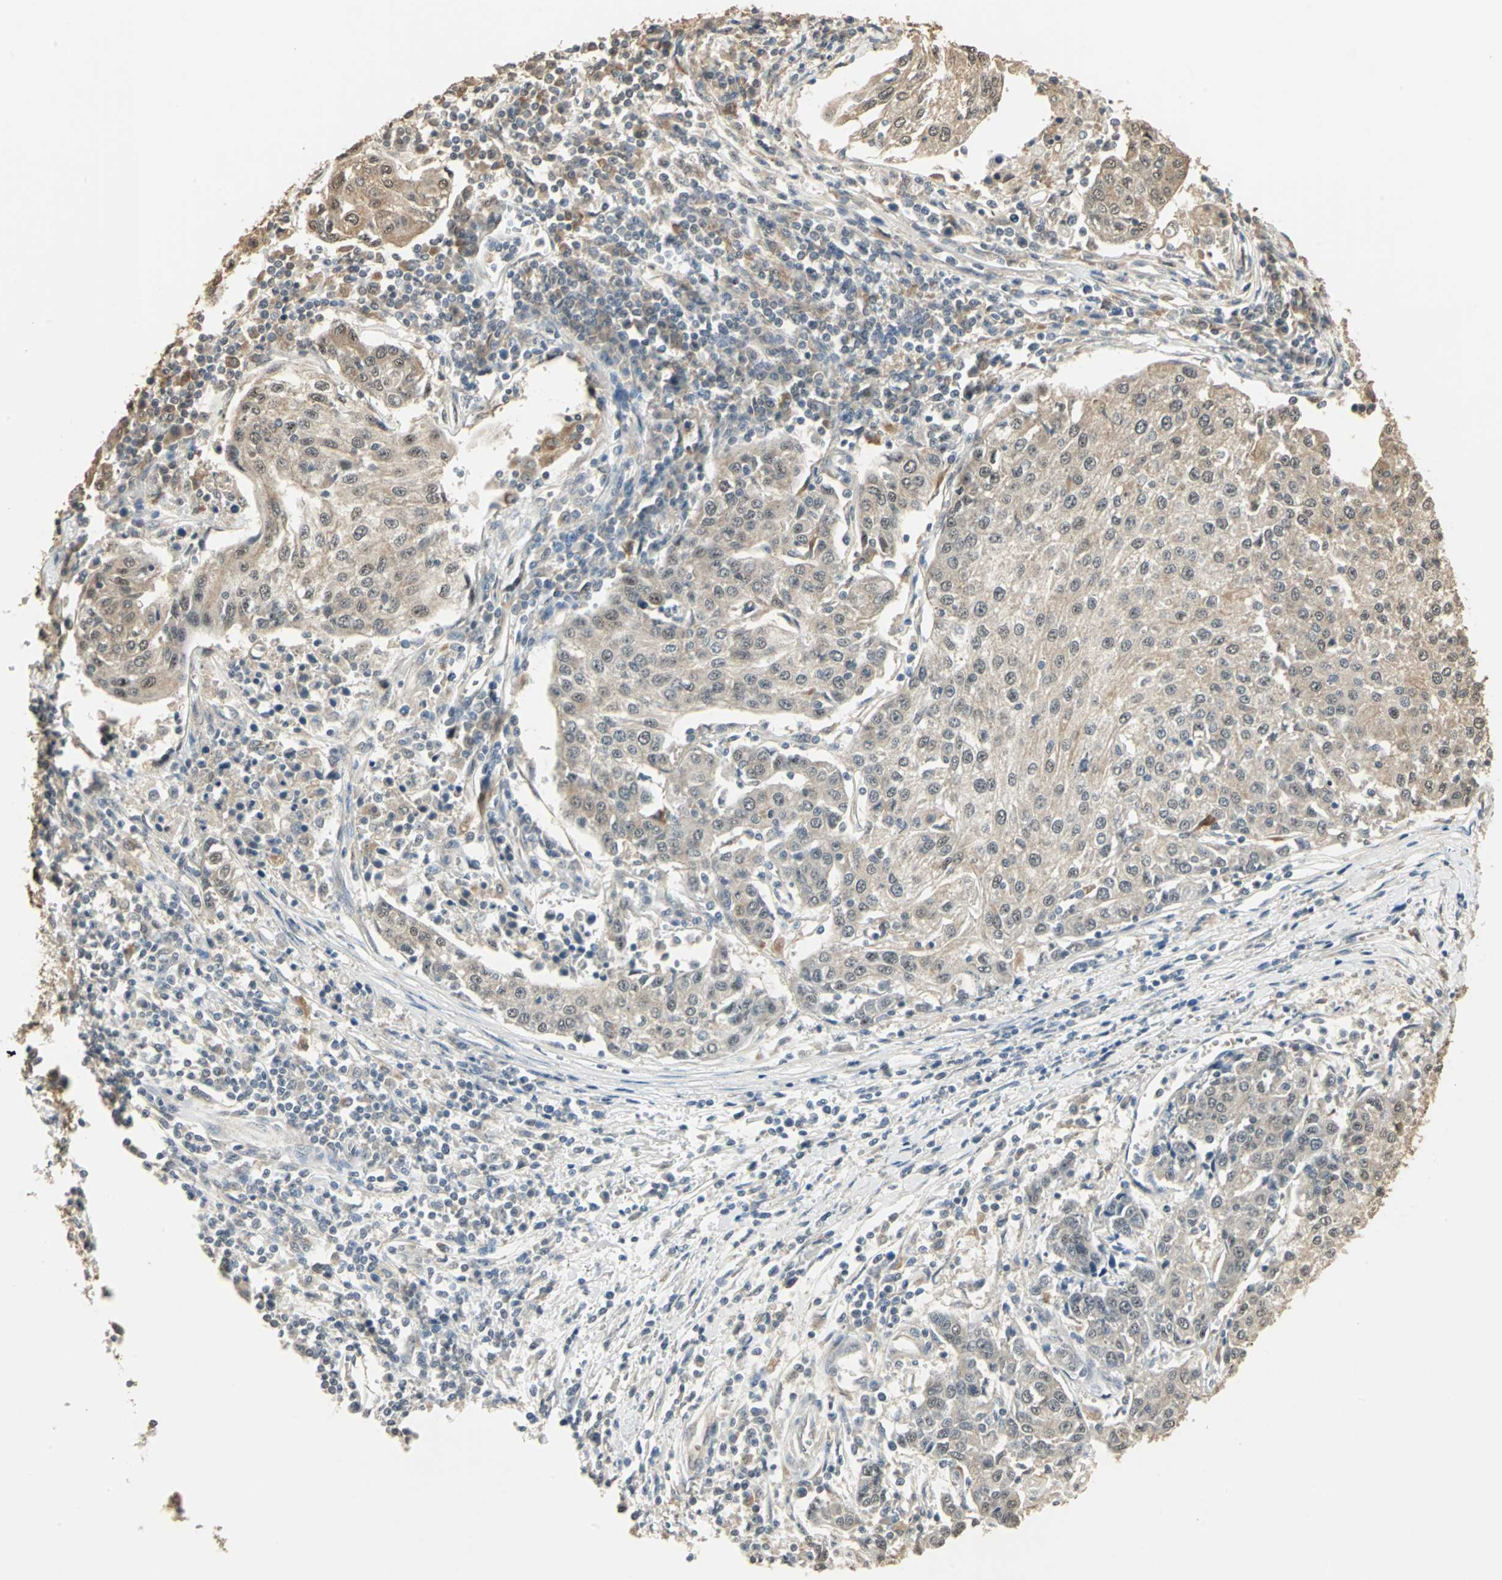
{"staining": {"intensity": "weak", "quantity": "25%-75%", "location": "cytoplasmic/membranous"}, "tissue": "urothelial cancer", "cell_type": "Tumor cells", "image_type": "cancer", "snomed": [{"axis": "morphology", "description": "Urothelial carcinoma, High grade"}, {"axis": "topography", "description": "Urinary bladder"}], "caption": "IHC histopathology image of neoplastic tissue: urothelial cancer stained using IHC displays low levels of weak protein expression localized specifically in the cytoplasmic/membranous of tumor cells, appearing as a cytoplasmic/membranous brown color.", "gene": "UCHL5", "patient": {"sex": "female", "age": 85}}